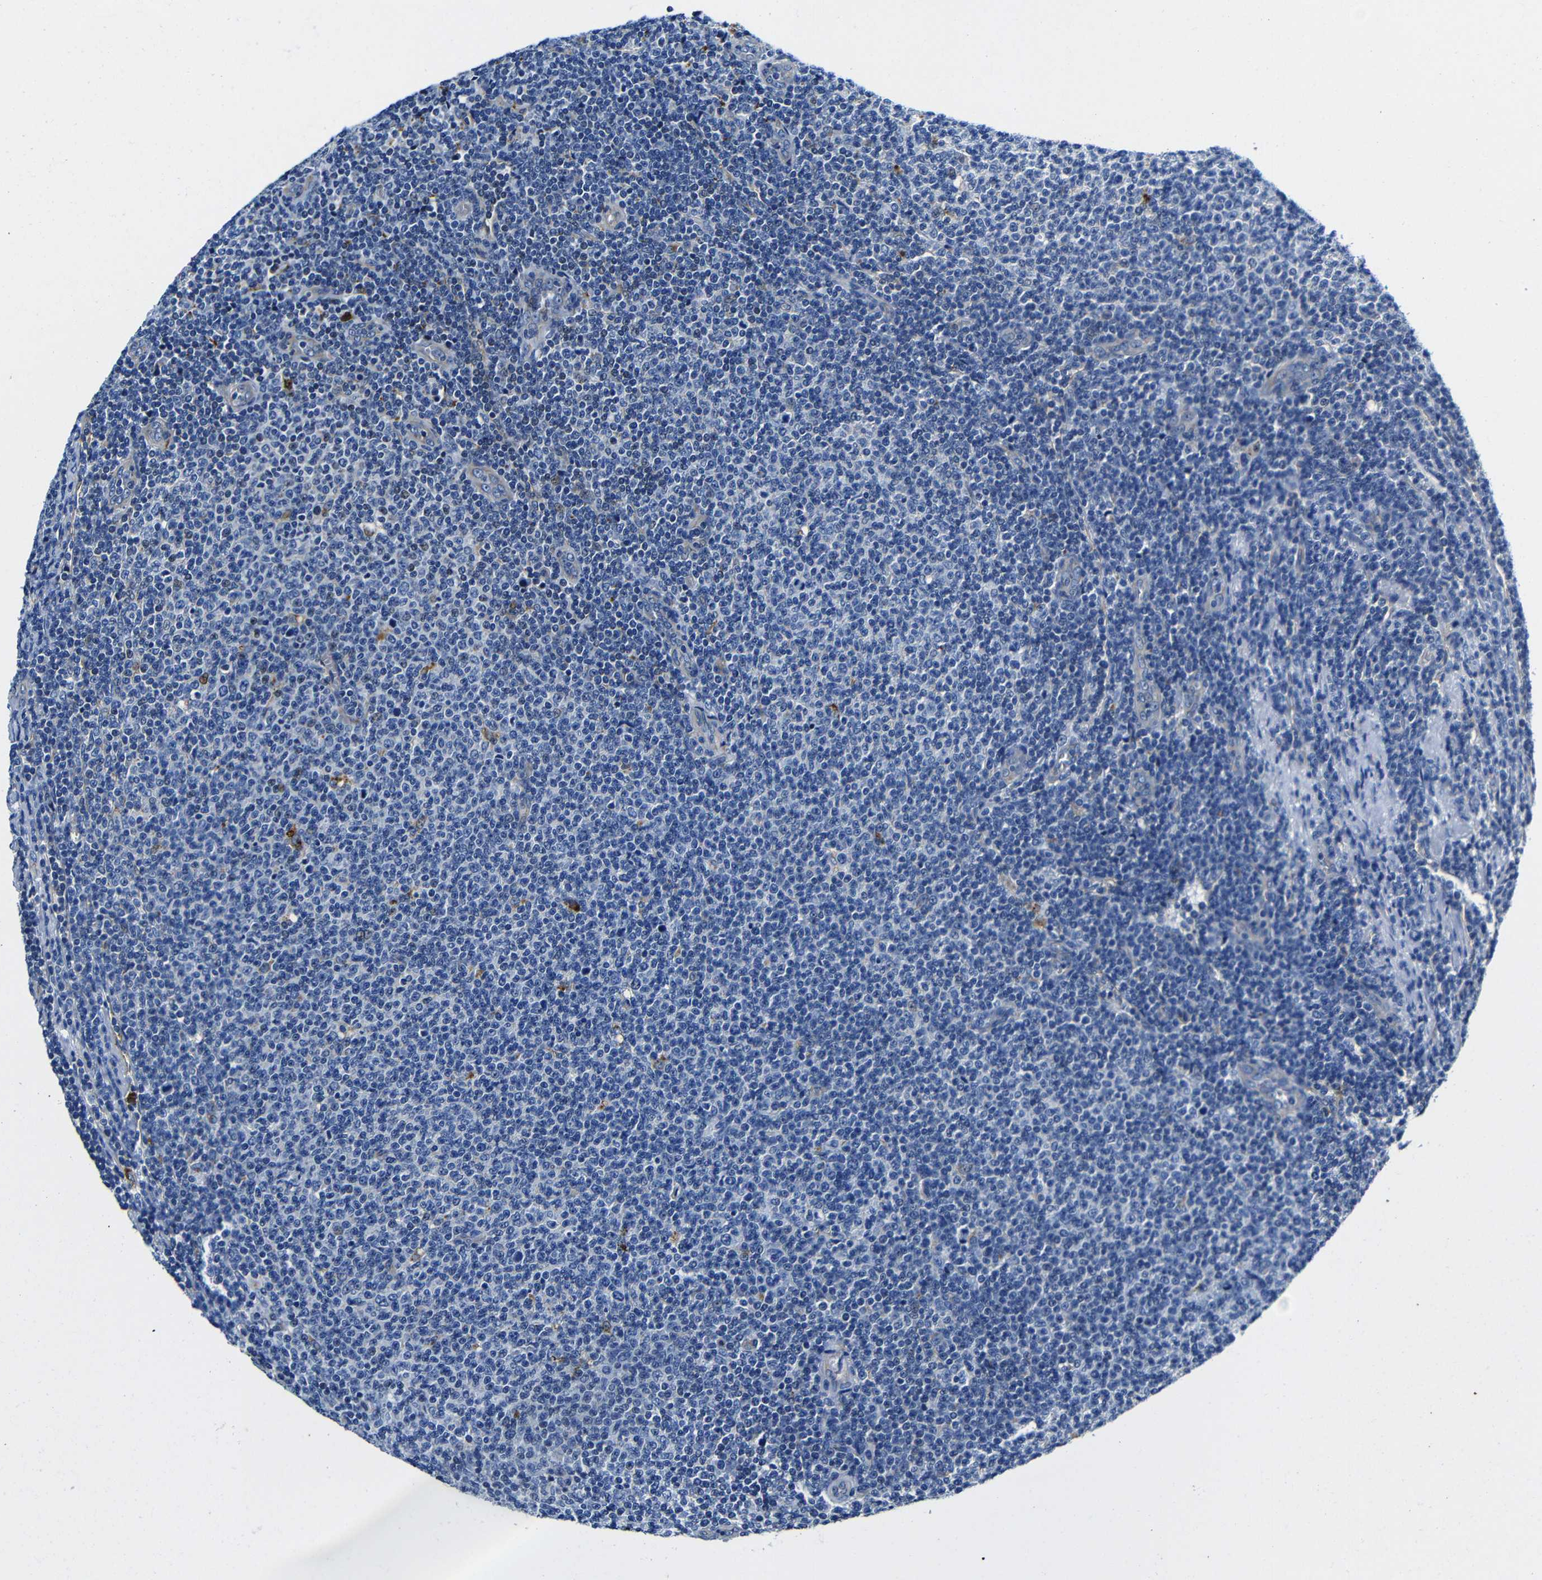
{"staining": {"intensity": "negative", "quantity": "none", "location": "none"}, "tissue": "lymphoma", "cell_type": "Tumor cells", "image_type": "cancer", "snomed": [{"axis": "morphology", "description": "Malignant lymphoma, non-Hodgkin's type, Low grade"}, {"axis": "topography", "description": "Lymph node"}], "caption": "IHC micrograph of lymphoma stained for a protein (brown), which reveals no expression in tumor cells.", "gene": "GIMAP2", "patient": {"sex": "male", "age": 66}}